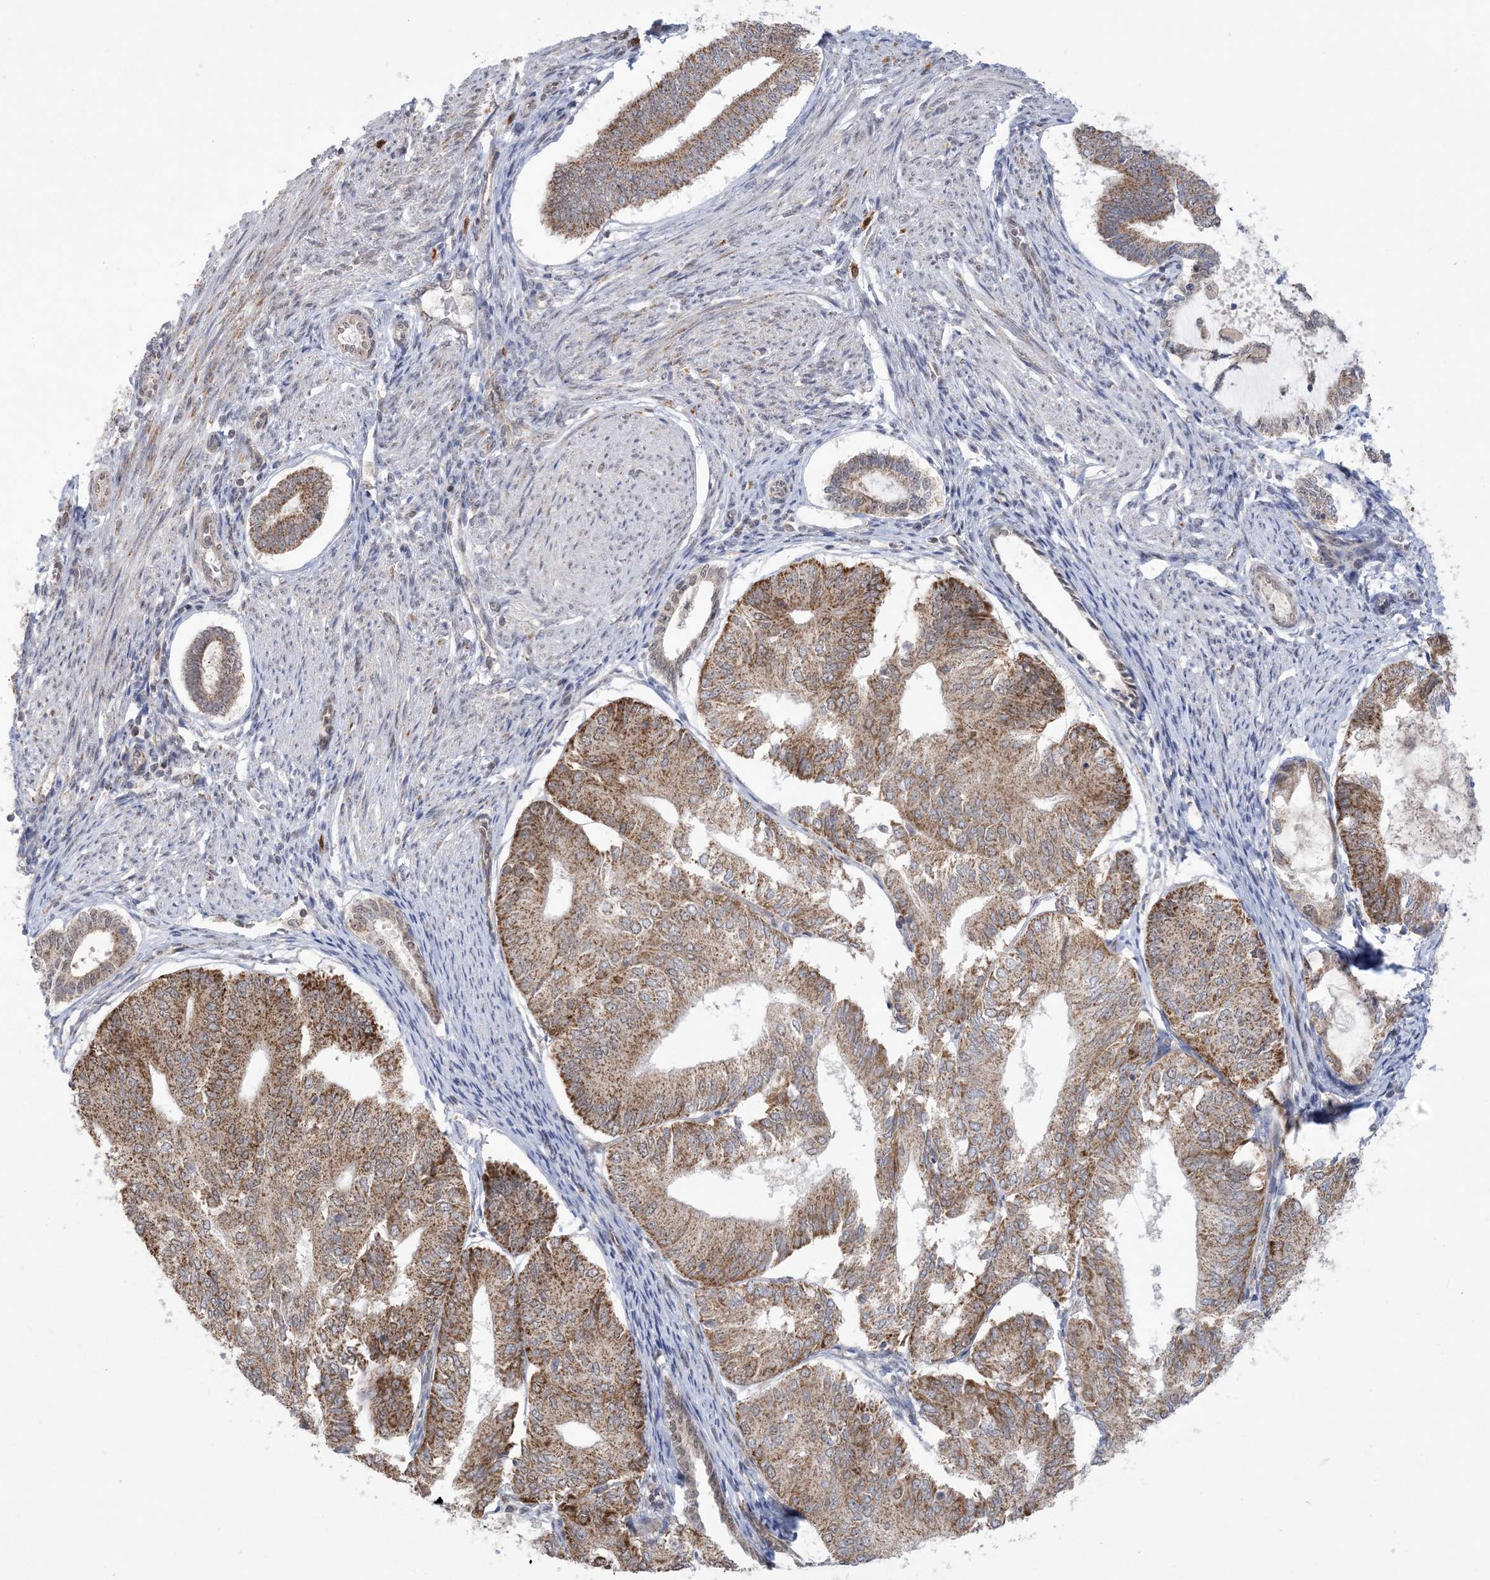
{"staining": {"intensity": "moderate", "quantity": ">75%", "location": "cytoplasmic/membranous"}, "tissue": "endometrial cancer", "cell_type": "Tumor cells", "image_type": "cancer", "snomed": [{"axis": "morphology", "description": "Adenocarcinoma, NOS"}, {"axis": "topography", "description": "Endometrium"}], "caption": "Protein staining displays moderate cytoplasmic/membranous positivity in approximately >75% of tumor cells in endometrial adenocarcinoma.", "gene": "TRMT10C", "patient": {"sex": "female", "age": 81}}